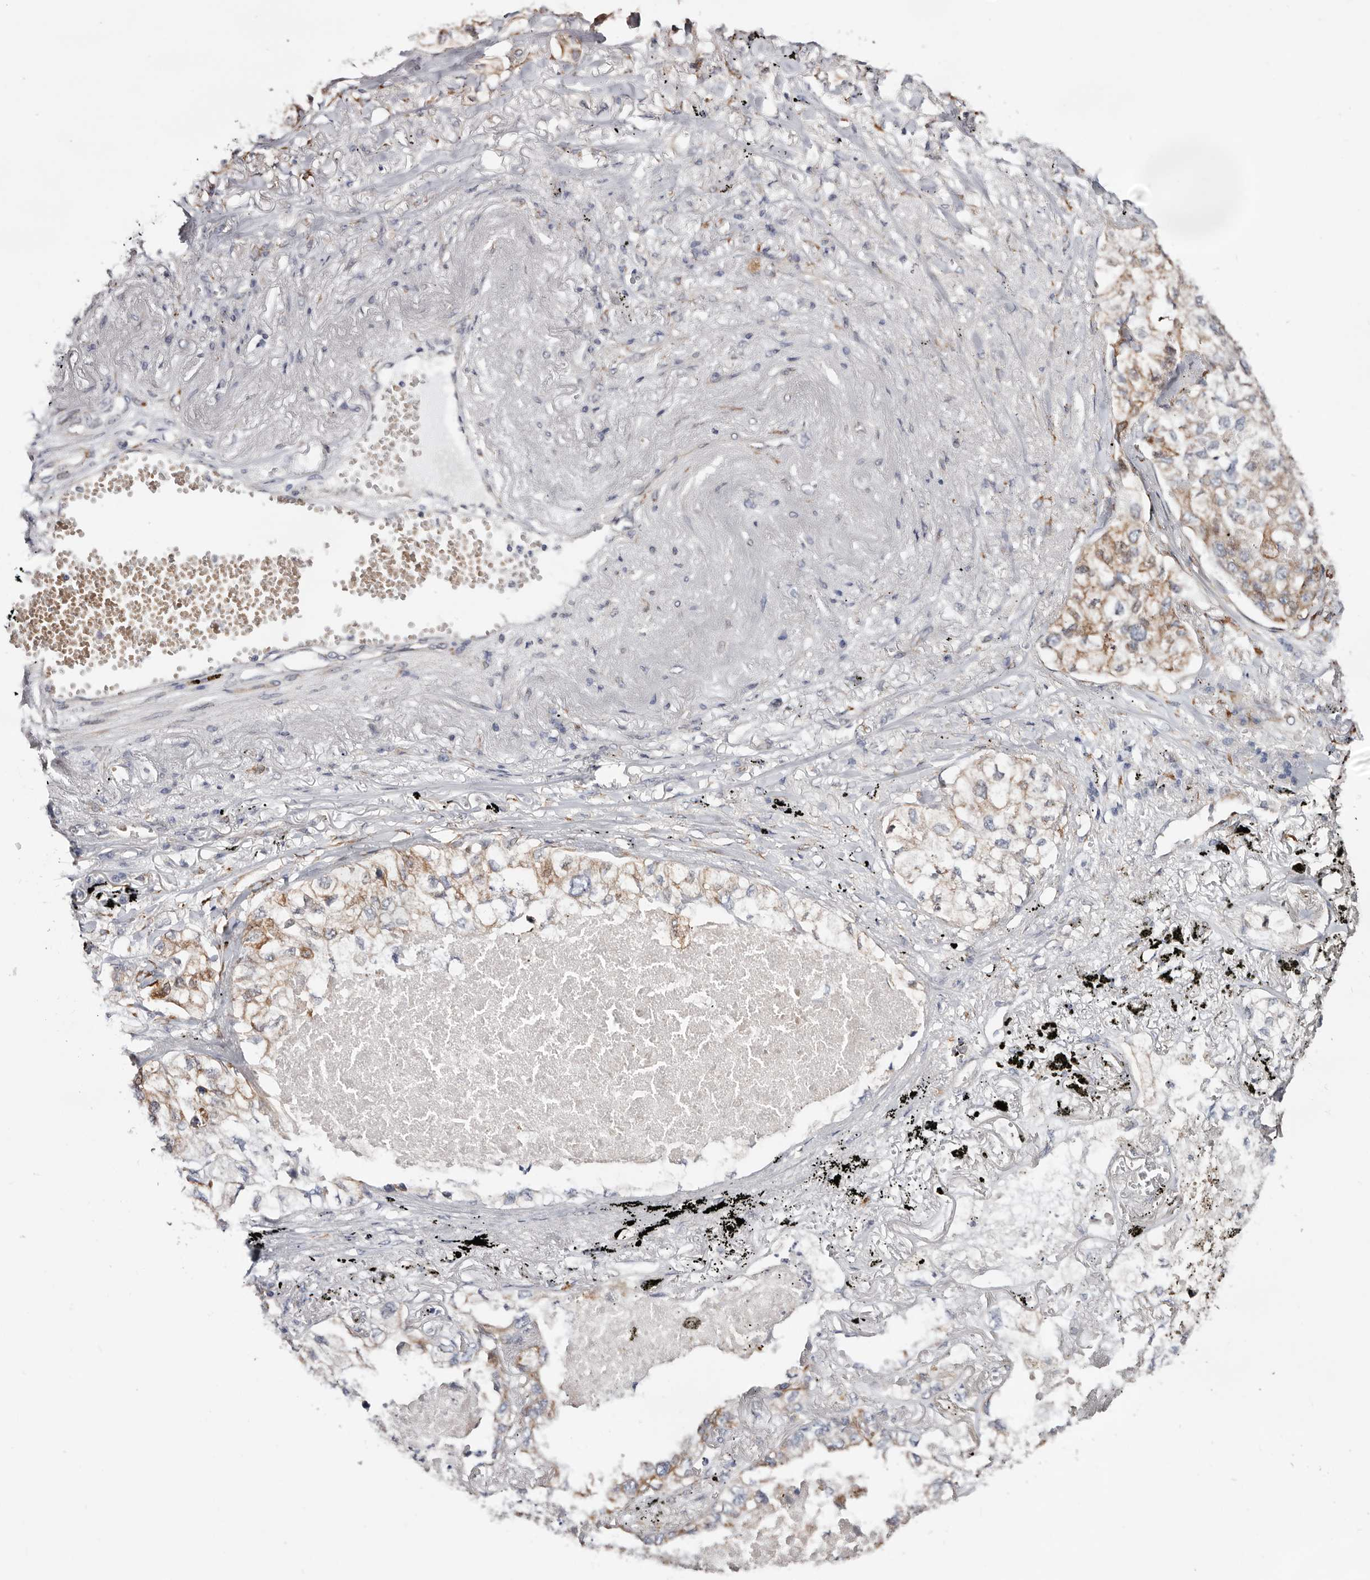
{"staining": {"intensity": "moderate", "quantity": "25%-75%", "location": "cytoplasmic/membranous"}, "tissue": "lung cancer", "cell_type": "Tumor cells", "image_type": "cancer", "snomed": [{"axis": "morphology", "description": "Adenocarcinoma, NOS"}, {"axis": "topography", "description": "Lung"}], "caption": "Moderate cytoplasmic/membranous staining is identified in about 25%-75% of tumor cells in adenocarcinoma (lung).", "gene": "USH1C", "patient": {"sex": "male", "age": 65}}